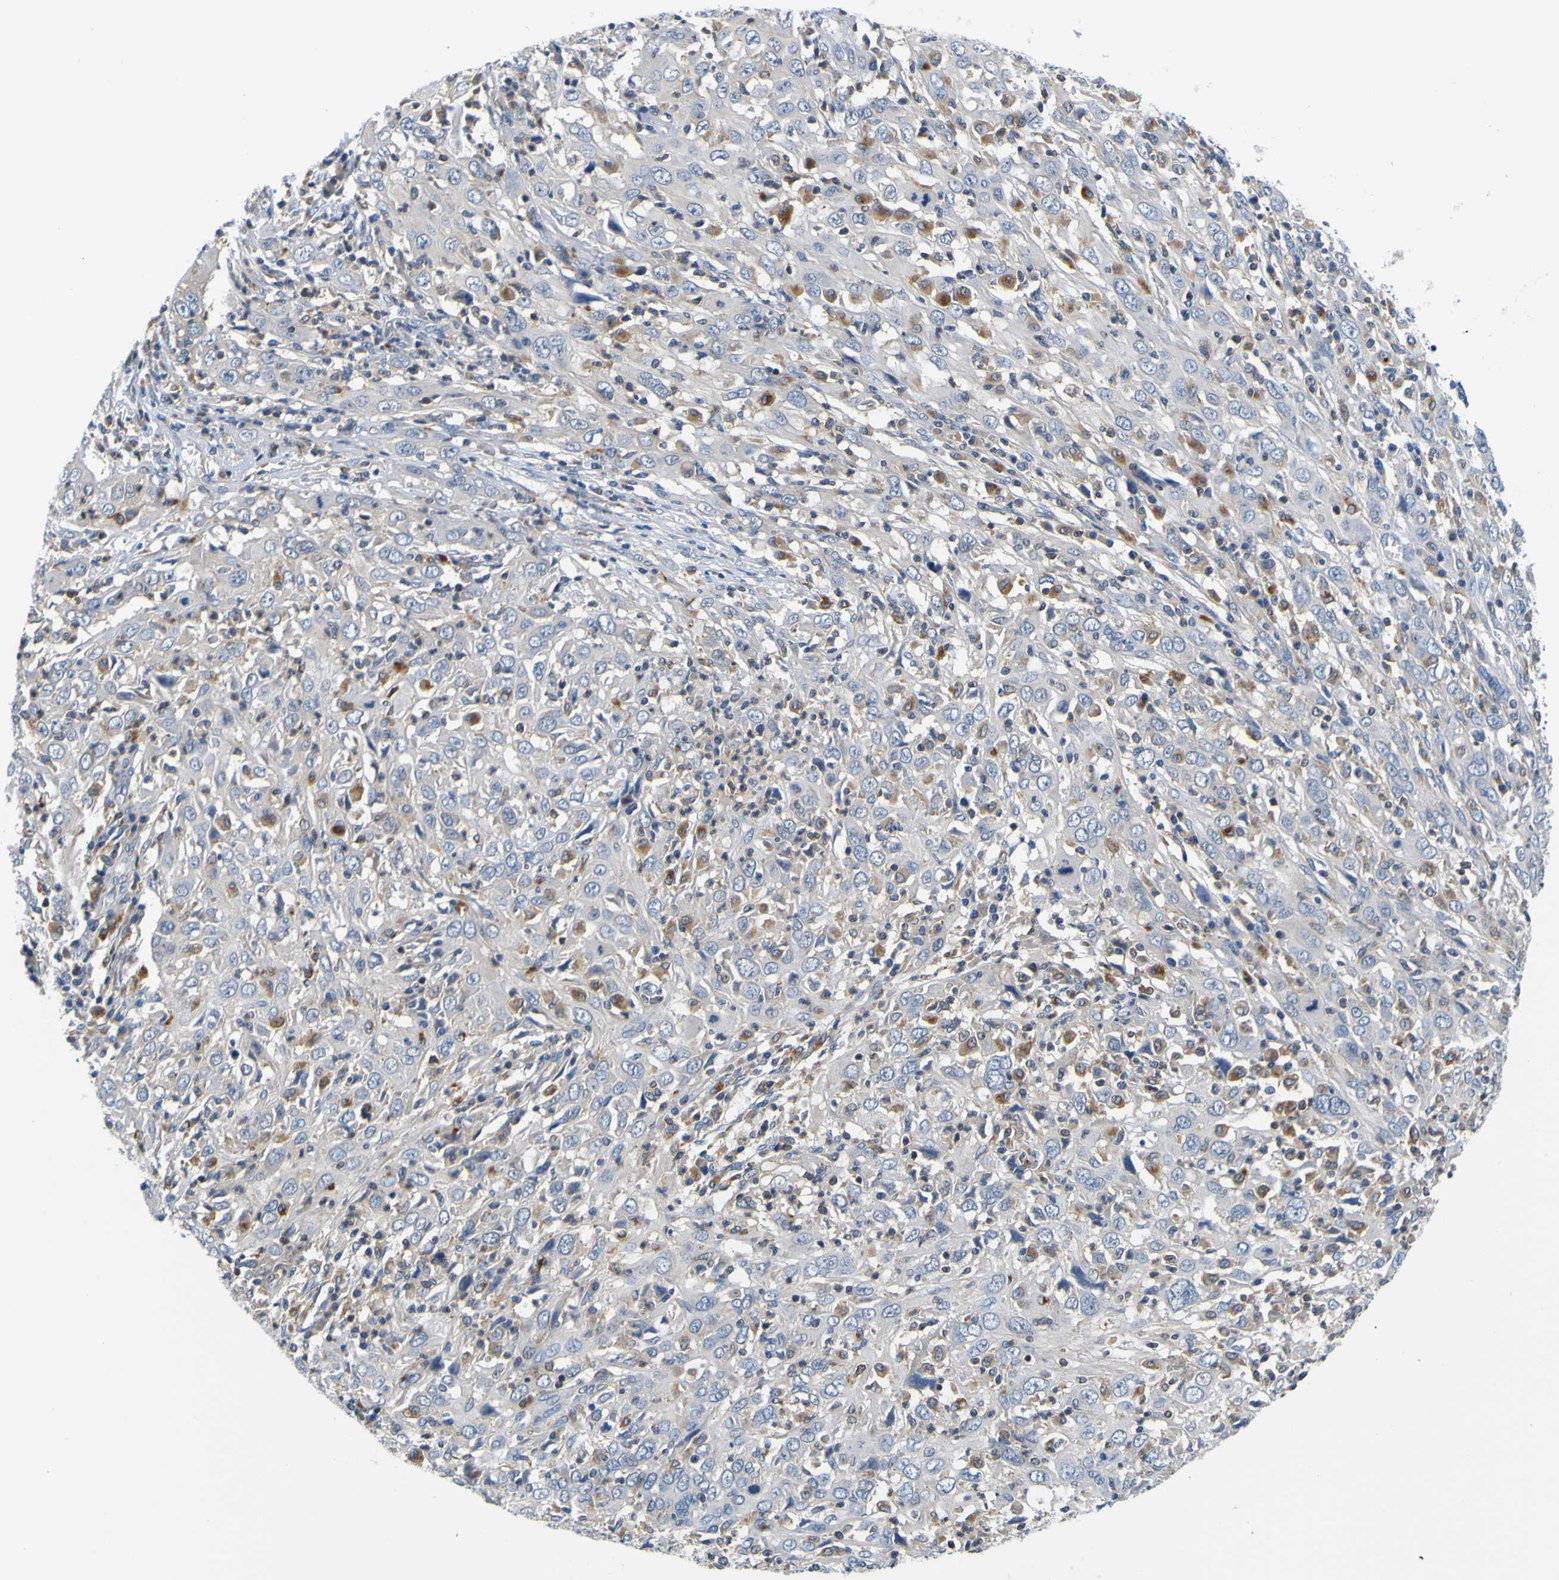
{"staining": {"intensity": "moderate", "quantity": "<25%", "location": "cytoplasmic/membranous"}, "tissue": "cervical cancer", "cell_type": "Tumor cells", "image_type": "cancer", "snomed": [{"axis": "morphology", "description": "Squamous cell carcinoma, NOS"}, {"axis": "topography", "description": "Cervix"}], "caption": "Immunohistochemical staining of cervical cancer (squamous cell carcinoma) displays low levels of moderate cytoplasmic/membranous expression in approximately <25% of tumor cells.", "gene": "TNIK", "patient": {"sex": "female", "age": 46}}